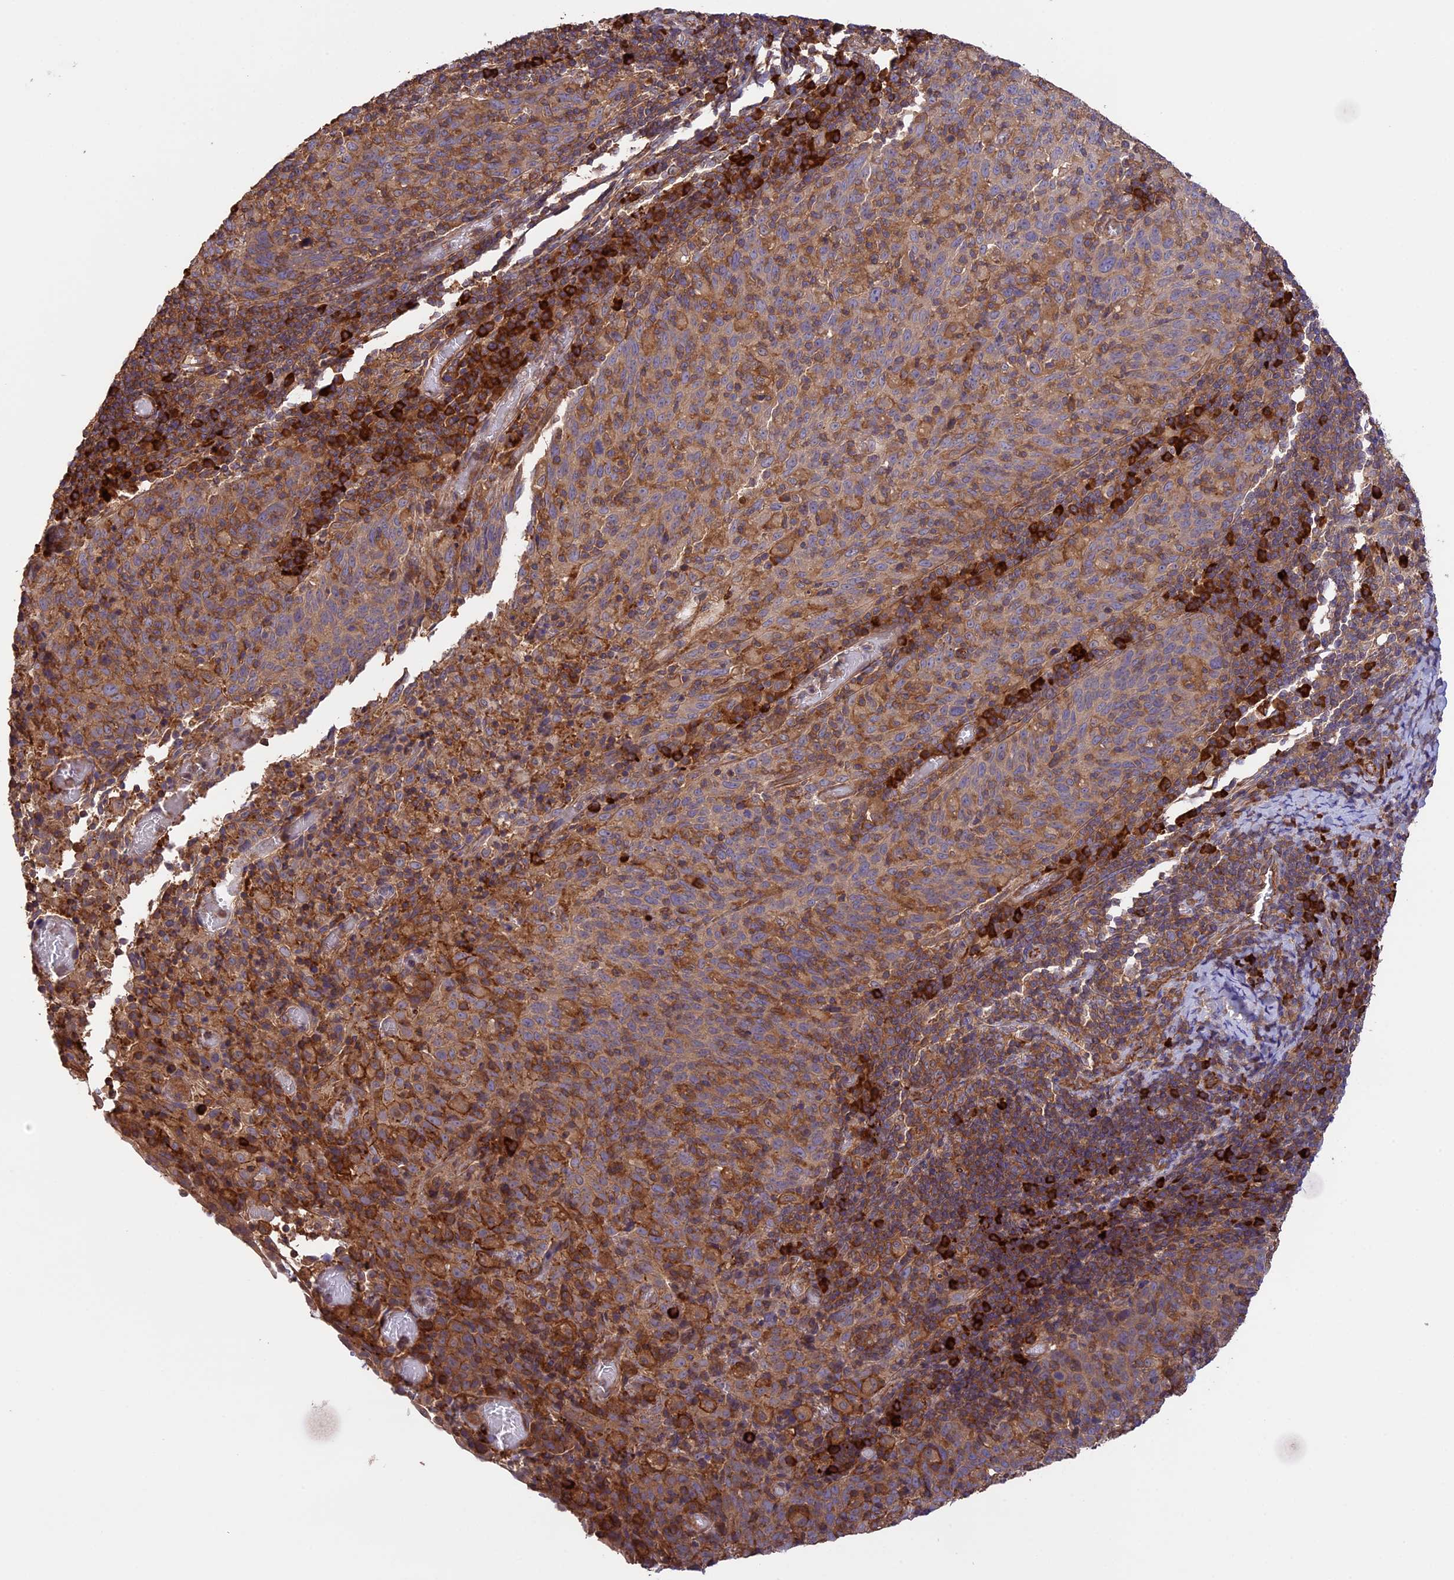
{"staining": {"intensity": "moderate", "quantity": "25%-75%", "location": "cytoplasmic/membranous"}, "tissue": "cervical cancer", "cell_type": "Tumor cells", "image_type": "cancer", "snomed": [{"axis": "morphology", "description": "Squamous cell carcinoma, NOS"}, {"axis": "topography", "description": "Cervix"}], "caption": "A brown stain labels moderate cytoplasmic/membranous staining of a protein in human squamous cell carcinoma (cervical) tumor cells.", "gene": "GAS8", "patient": {"sex": "female", "age": 52}}